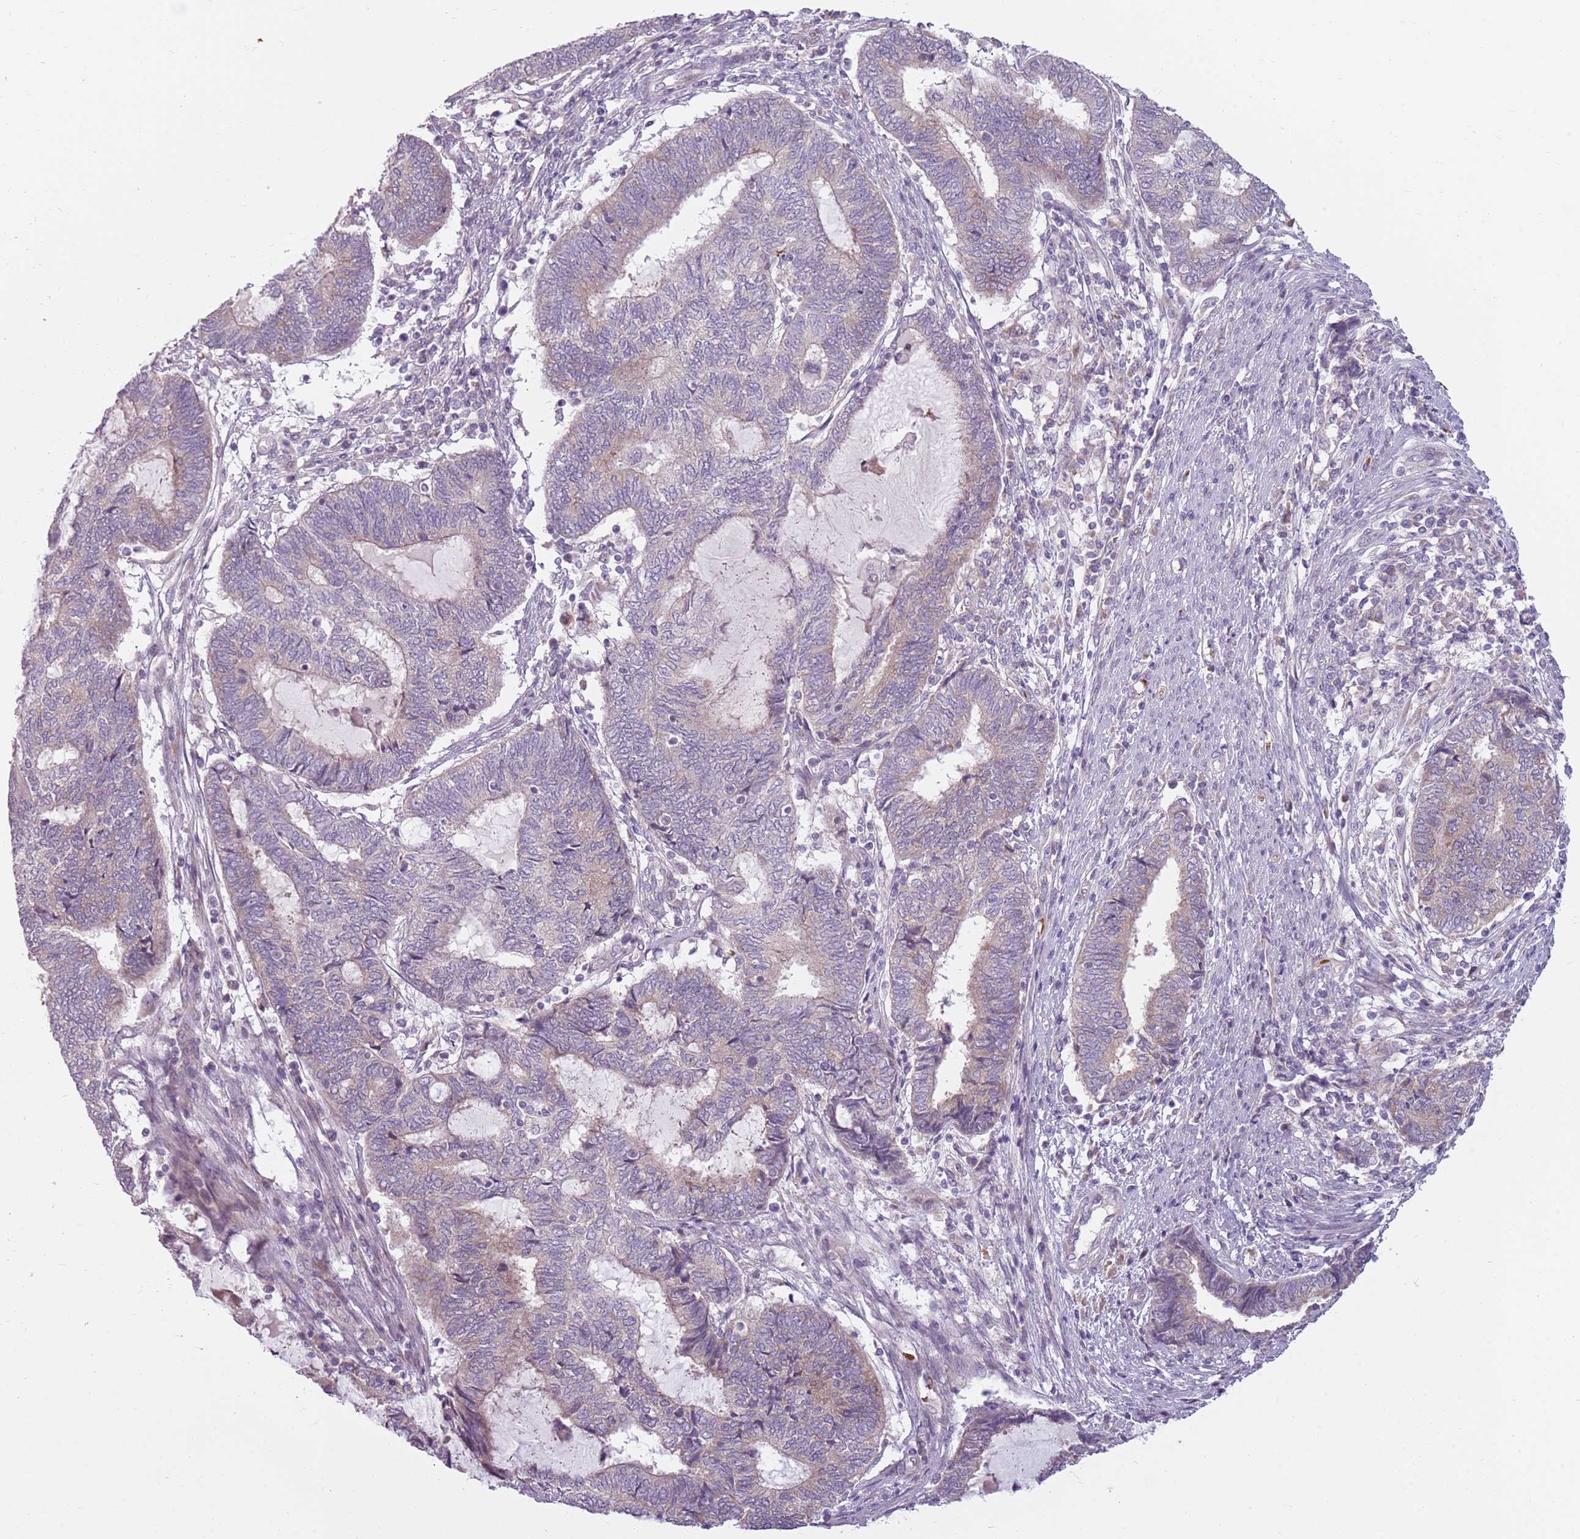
{"staining": {"intensity": "weak", "quantity": "<25%", "location": "cytoplasmic/membranous"}, "tissue": "endometrial cancer", "cell_type": "Tumor cells", "image_type": "cancer", "snomed": [{"axis": "morphology", "description": "Adenocarcinoma, NOS"}, {"axis": "topography", "description": "Uterus"}, {"axis": "topography", "description": "Endometrium"}], "caption": "DAB (3,3'-diaminobenzidine) immunohistochemical staining of endometrial cancer exhibits no significant staining in tumor cells. The staining was performed using DAB (3,3'-diaminobenzidine) to visualize the protein expression in brown, while the nuclei were stained in blue with hematoxylin (Magnification: 20x).", "gene": "HSPA14", "patient": {"sex": "female", "age": 70}}